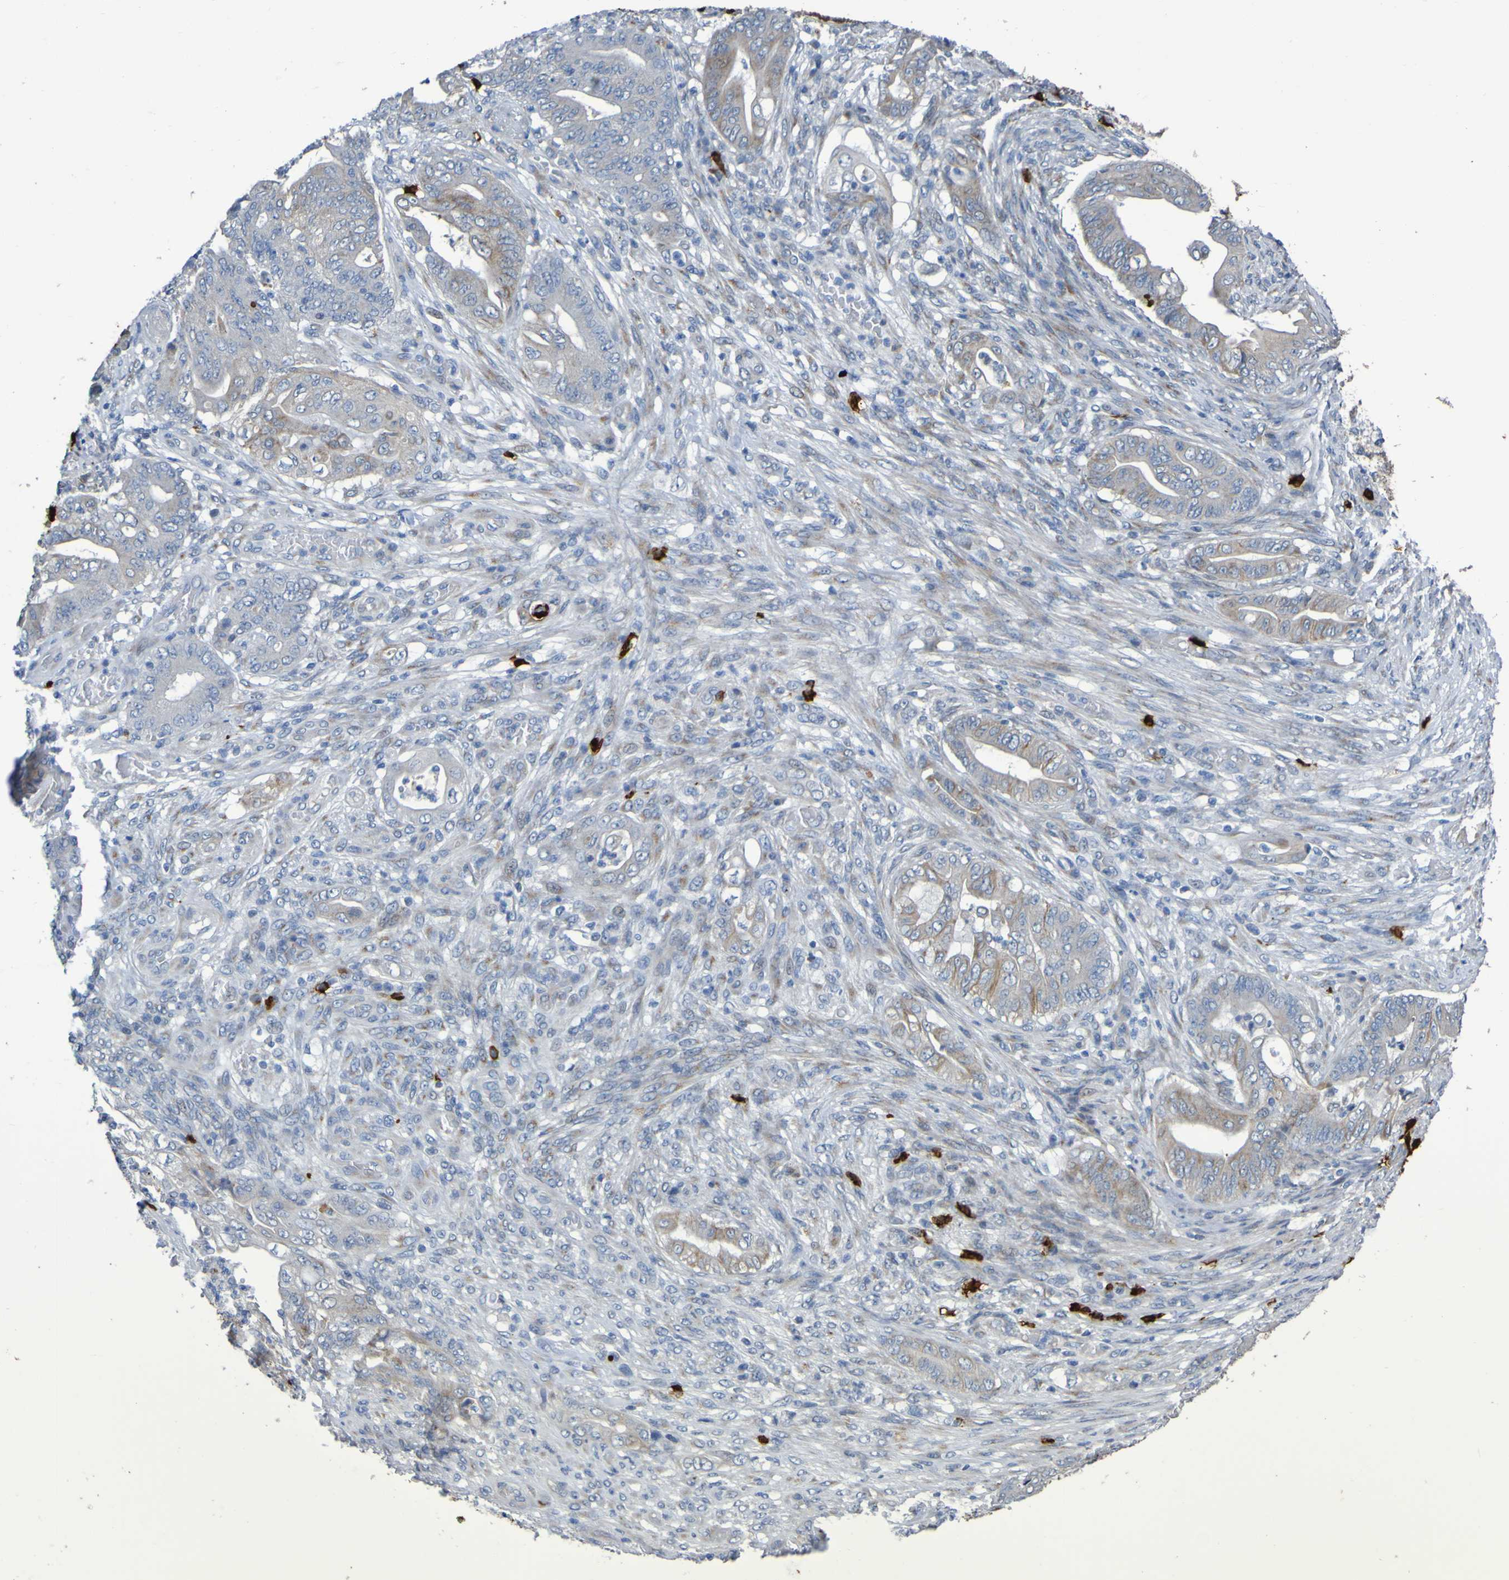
{"staining": {"intensity": "weak", "quantity": "25%-75%", "location": "cytoplasmic/membranous"}, "tissue": "stomach cancer", "cell_type": "Tumor cells", "image_type": "cancer", "snomed": [{"axis": "morphology", "description": "Adenocarcinoma, NOS"}, {"axis": "topography", "description": "Stomach"}], "caption": "Weak cytoplasmic/membranous expression is appreciated in approximately 25%-75% of tumor cells in stomach cancer (adenocarcinoma).", "gene": "C11orf24", "patient": {"sex": "female", "age": 73}}